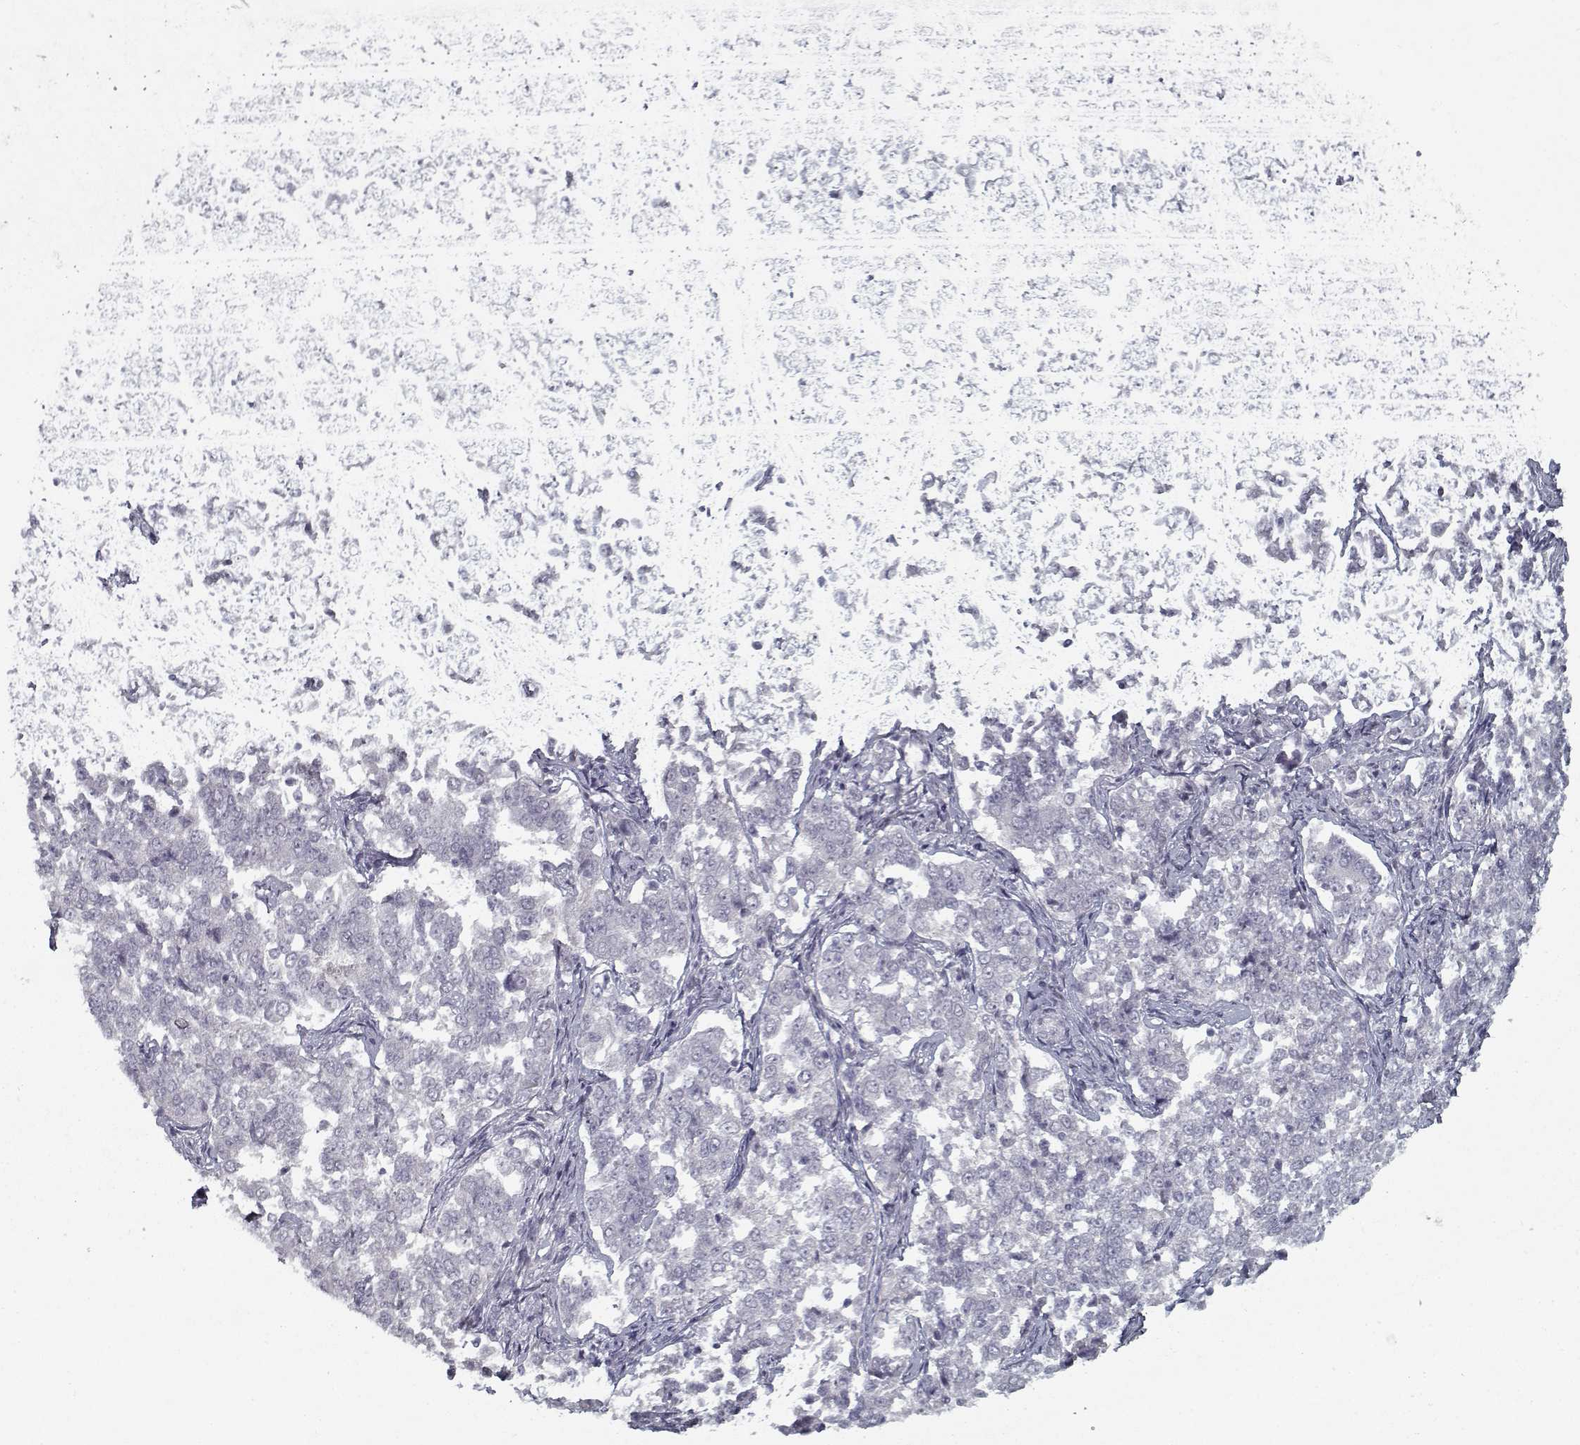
{"staining": {"intensity": "negative", "quantity": "none", "location": "none"}, "tissue": "endometrial cancer", "cell_type": "Tumor cells", "image_type": "cancer", "snomed": [{"axis": "morphology", "description": "Adenocarcinoma, NOS"}, {"axis": "topography", "description": "Endometrium"}], "caption": "Endometrial adenocarcinoma was stained to show a protein in brown. There is no significant positivity in tumor cells.", "gene": "GAD2", "patient": {"sex": "female", "age": 43}}